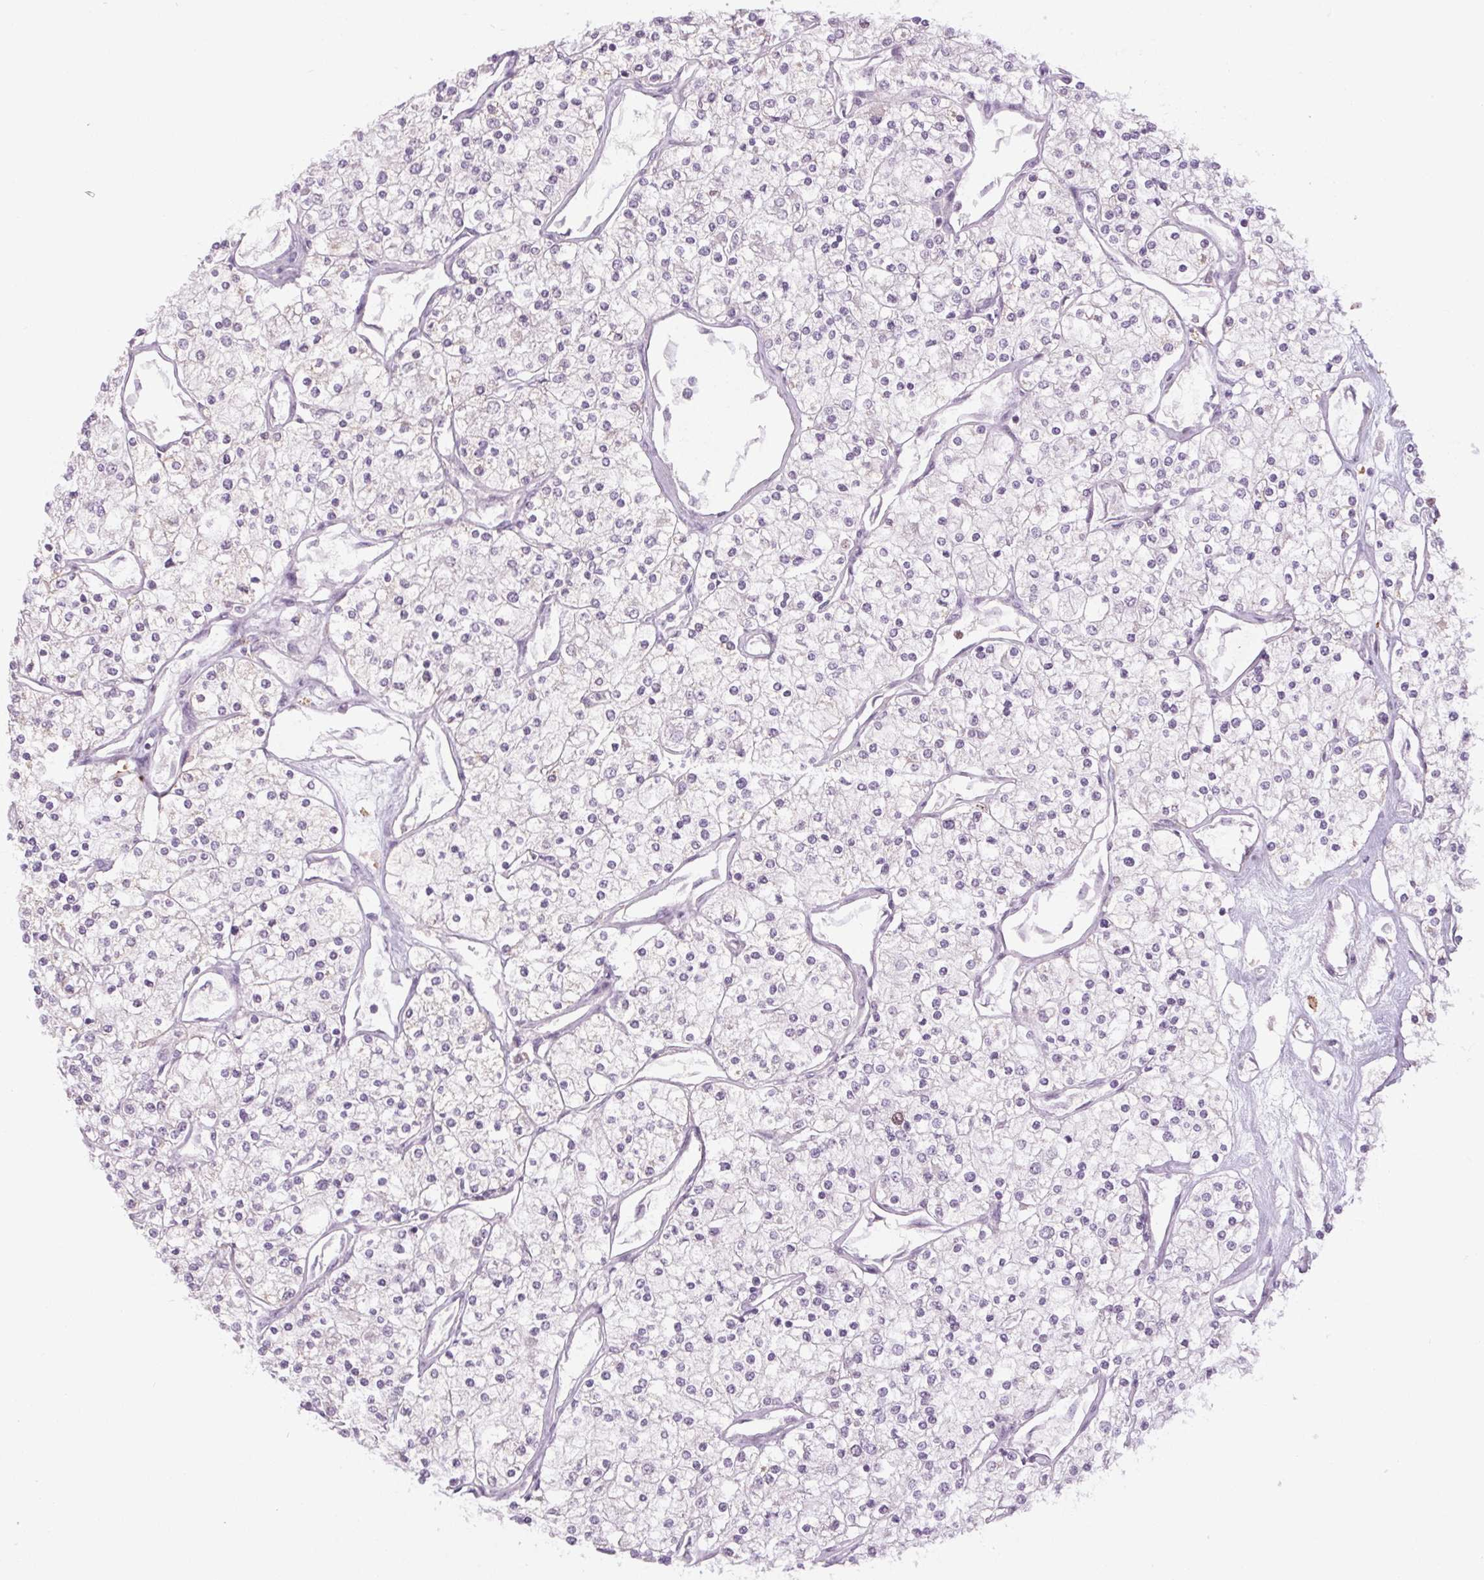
{"staining": {"intensity": "negative", "quantity": "none", "location": "none"}, "tissue": "renal cancer", "cell_type": "Tumor cells", "image_type": "cancer", "snomed": [{"axis": "morphology", "description": "Adenocarcinoma, NOS"}, {"axis": "topography", "description": "Kidney"}], "caption": "Micrograph shows no protein staining in tumor cells of renal cancer (adenocarcinoma) tissue. (IHC, brightfield microscopy, high magnification).", "gene": "SMIM6", "patient": {"sex": "male", "age": 80}}